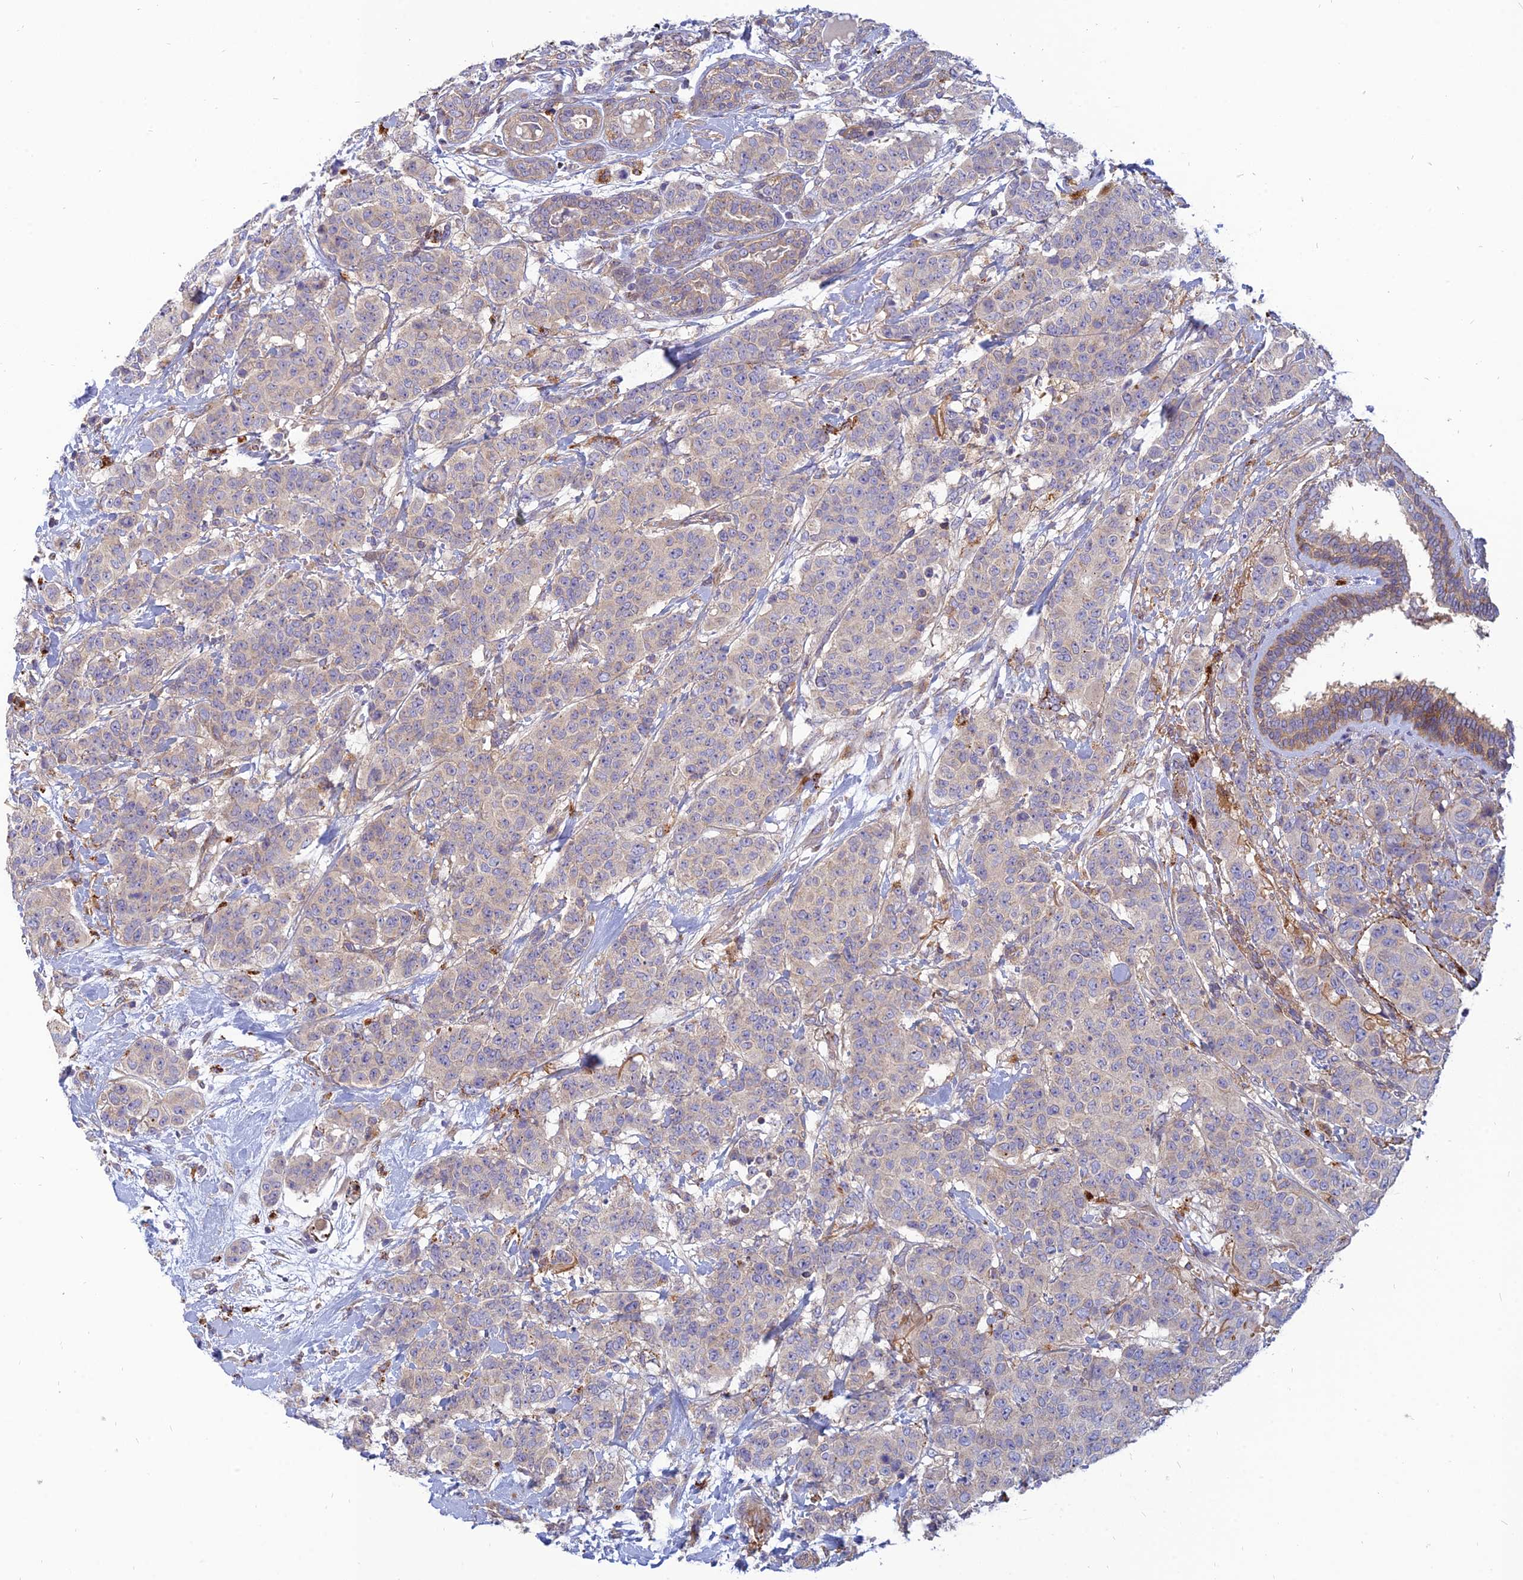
{"staining": {"intensity": "moderate", "quantity": "<25%", "location": "cytoplasmic/membranous"}, "tissue": "breast cancer", "cell_type": "Tumor cells", "image_type": "cancer", "snomed": [{"axis": "morphology", "description": "Duct carcinoma"}, {"axis": "topography", "description": "Breast"}], "caption": "IHC photomicrograph of breast cancer stained for a protein (brown), which demonstrates low levels of moderate cytoplasmic/membranous staining in about <25% of tumor cells.", "gene": "PHKA2", "patient": {"sex": "female", "age": 40}}